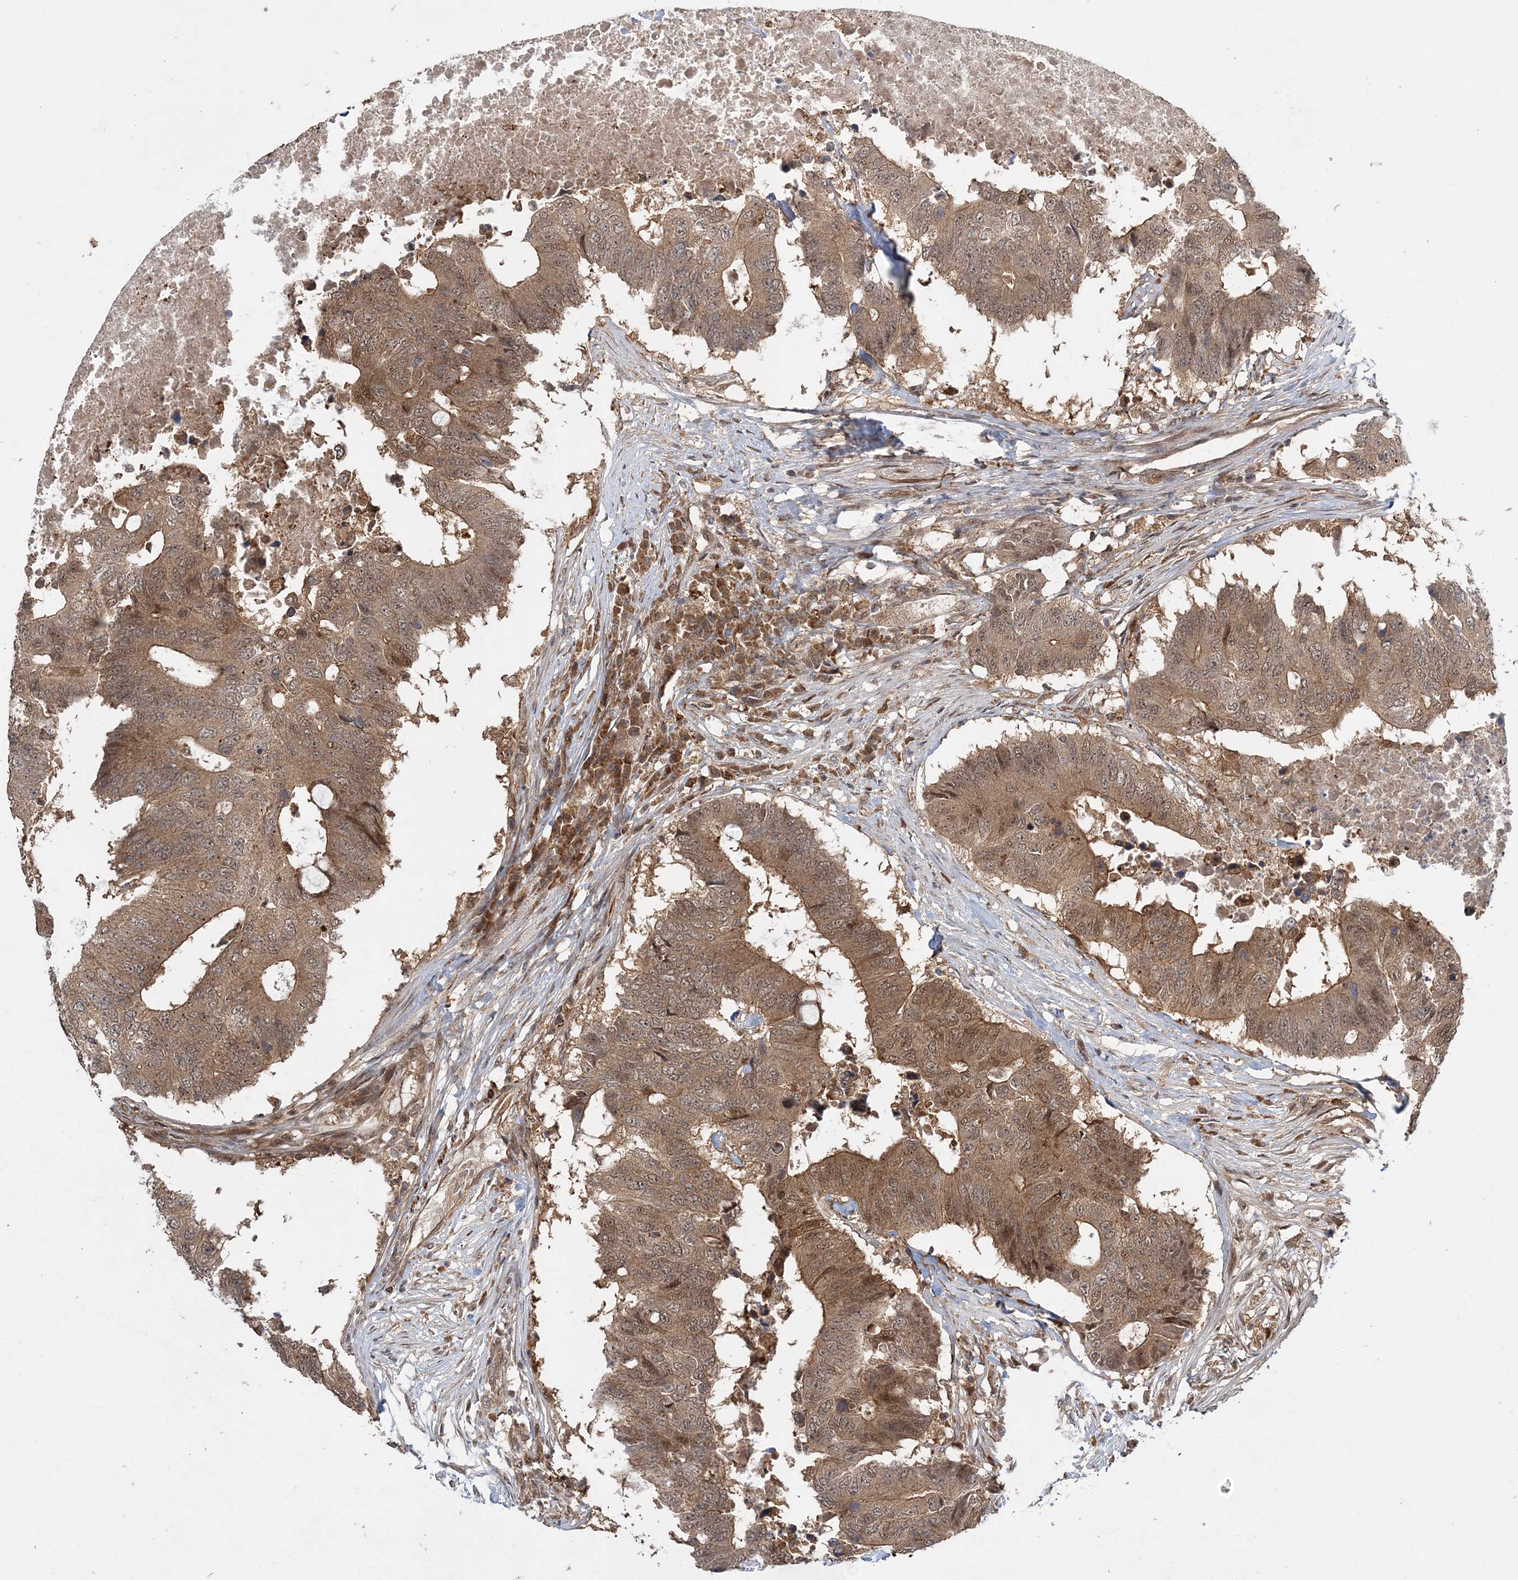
{"staining": {"intensity": "moderate", "quantity": ">75%", "location": "cytoplasmic/membranous,nuclear"}, "tissue": "colorectal cancer", "cell_type": "Tumor cells", "image_type": "cancer", "snomed": [{"axis": "morphology", "description": "Adenocarcinoma, NOS"}, {"axis": "topography", "description": "Colon"}], "caption": "Brown immunohistochemical staining in adenocarcinoma (colorectal) demonstrates moderate cytoplasmic/membranous and nuclear staining in approximately >75% of tumor cells.", "gene": "UBTD2", "patient": {"sex": "male", "age": 71}}